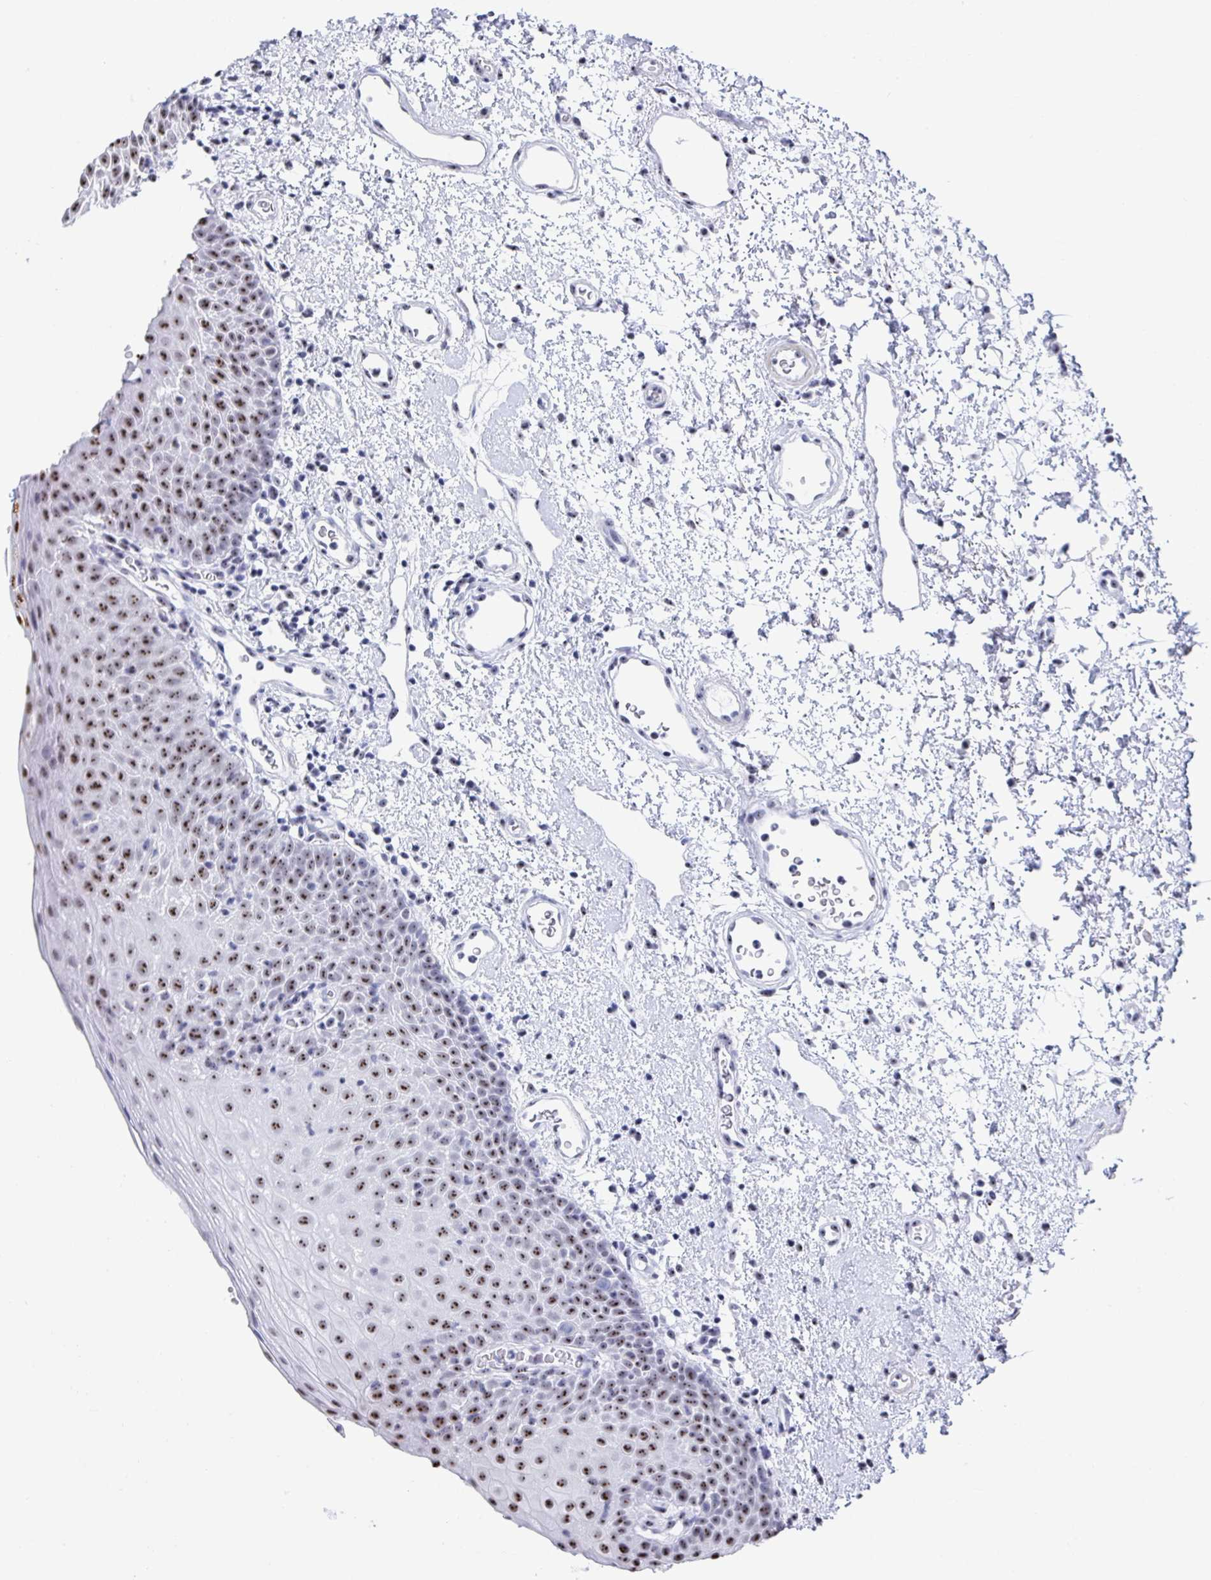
{"staining": {"intensity": "moderate", "quantity": "25%-75%", "location": "nuclear"}, "tissue": "oral mucosa", "cell_type": "Squamous epithelial cells", "image_type": "normal", "snomed": [{"axis": "morphology", "description": "Normal tissue, NOS"}, {"axis": "topography", "description": "Oral tissue"}, {"axis": "topography", "description": "Head-Neck"}], "caption": "Immunohistochemistry (IHC) of normal human oral mucosa reveals medium levels of moderate nuclear positivity in approximately 25%-75% of squamous epithelial cells.", "gene": "SIRT7", "patient": {"sex": "female", "age": 55}}